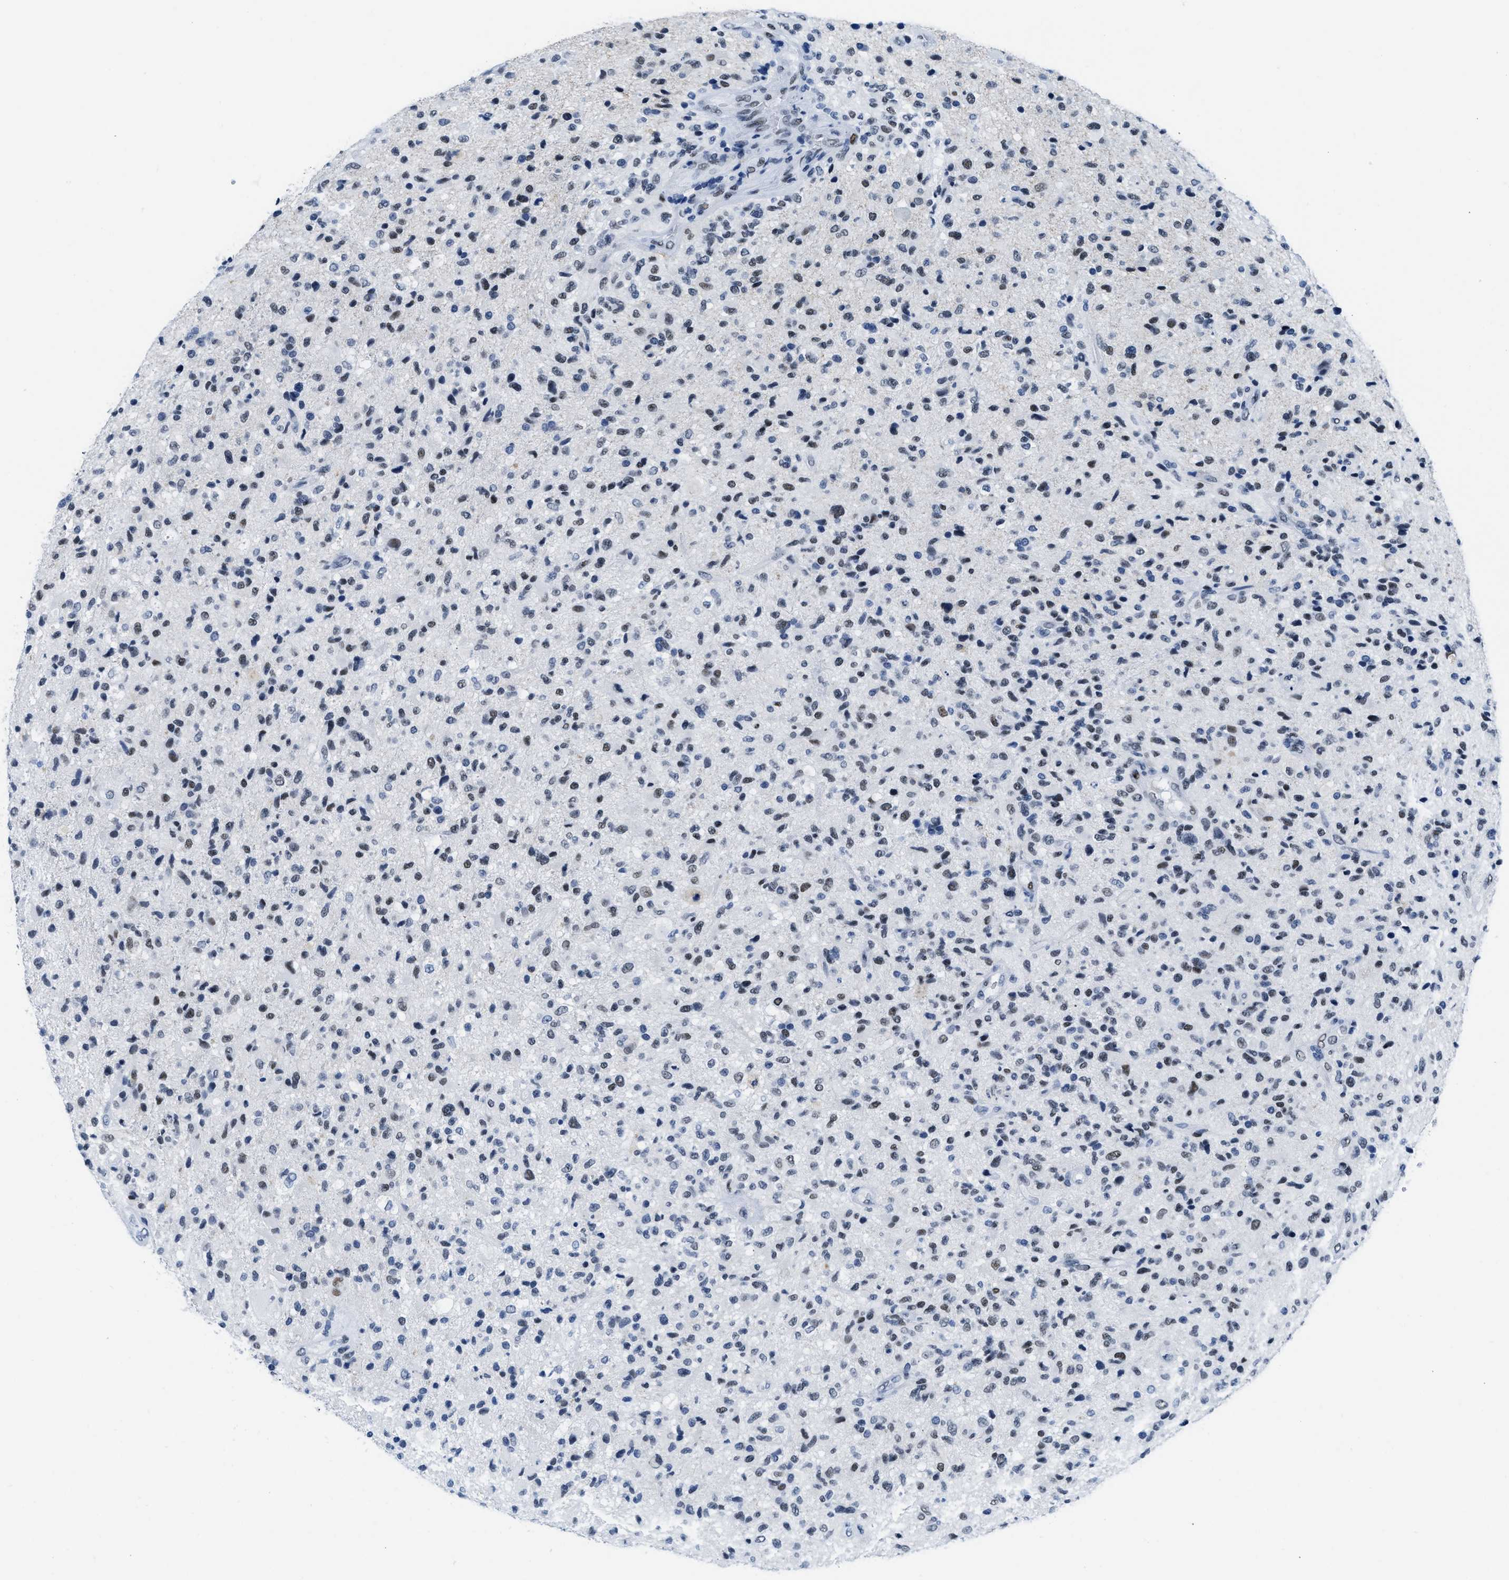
{"staining": {"intensity": "moderate", "quantity": "25%-75%", "location": "nuclear"}, "tissue": "glioma", "cell_type": "Tumor cells", "image_type": "cancer", "snomed": [{"axis": "morphology", "description": "Glioma, malignant, High grade"}, {"axis": "topography", "description": "Brain"}], "caption": "DAB (3,3'-diaminobenzidine) immunohistochemical staining of human glioma displays moderate nuclear protein staining in about 25%-75% of tumor cells.", "gene": "CTBP1", "patient": {"sex": "male", "age": 72}}